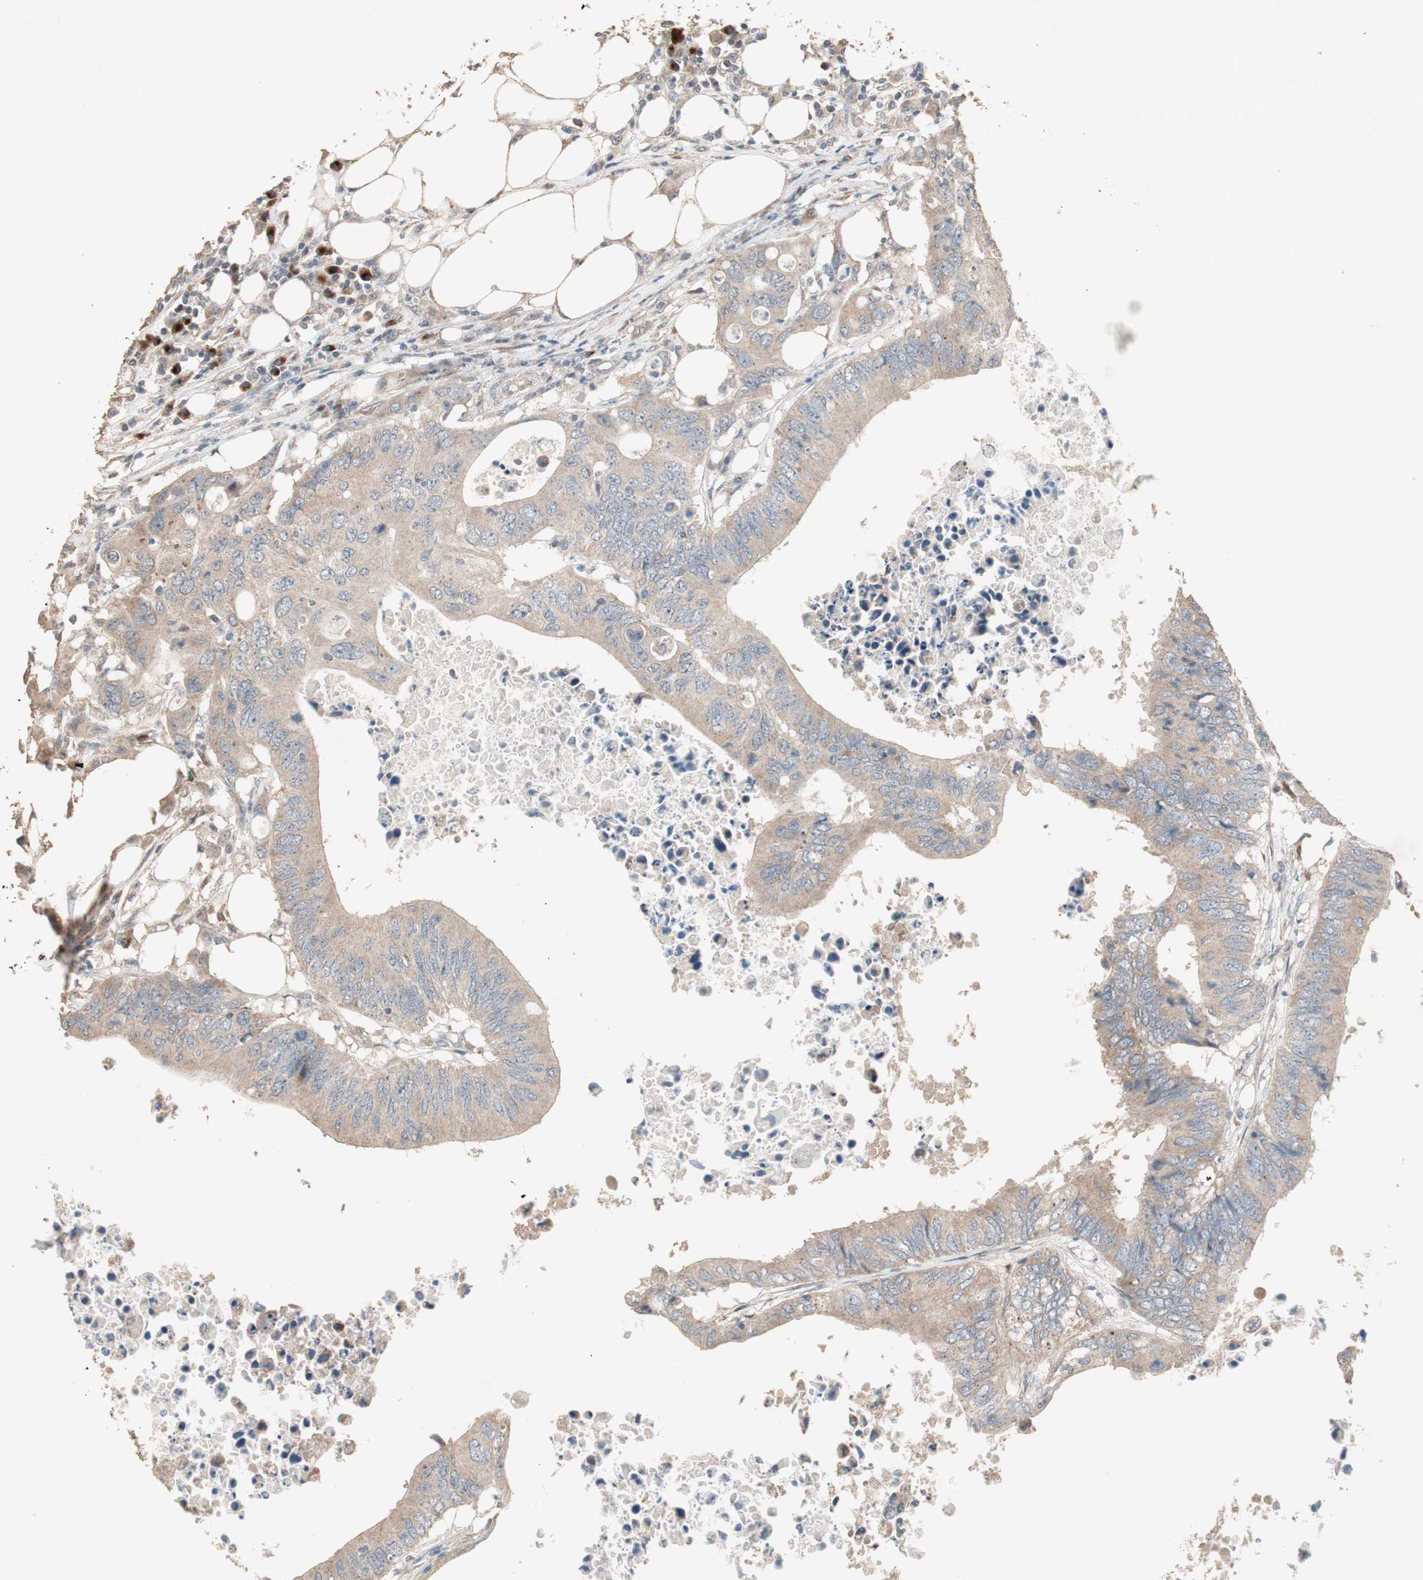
{"staining": {"intensity": "moderate", "quantity": ">75%", "location": "cytoplasmic/membranous"}, "tissue": "colorectal cancer", "cell_type": "Tumor cells", "image_type": "cancer", "snomed": [{"axis": "morphology", "description": "Adenocarcinoma, NOS"}, {"axis": "topography", "description": "Colon"}], "caption": "Human colorectal adenocarcinoma stained with a brown dye reveals moderate cytoplasmic/membranous positive expression in approximately >75% of tumor cells.", "gene": "RARRES1", "patient": {"sex": "male", "age": 71}}